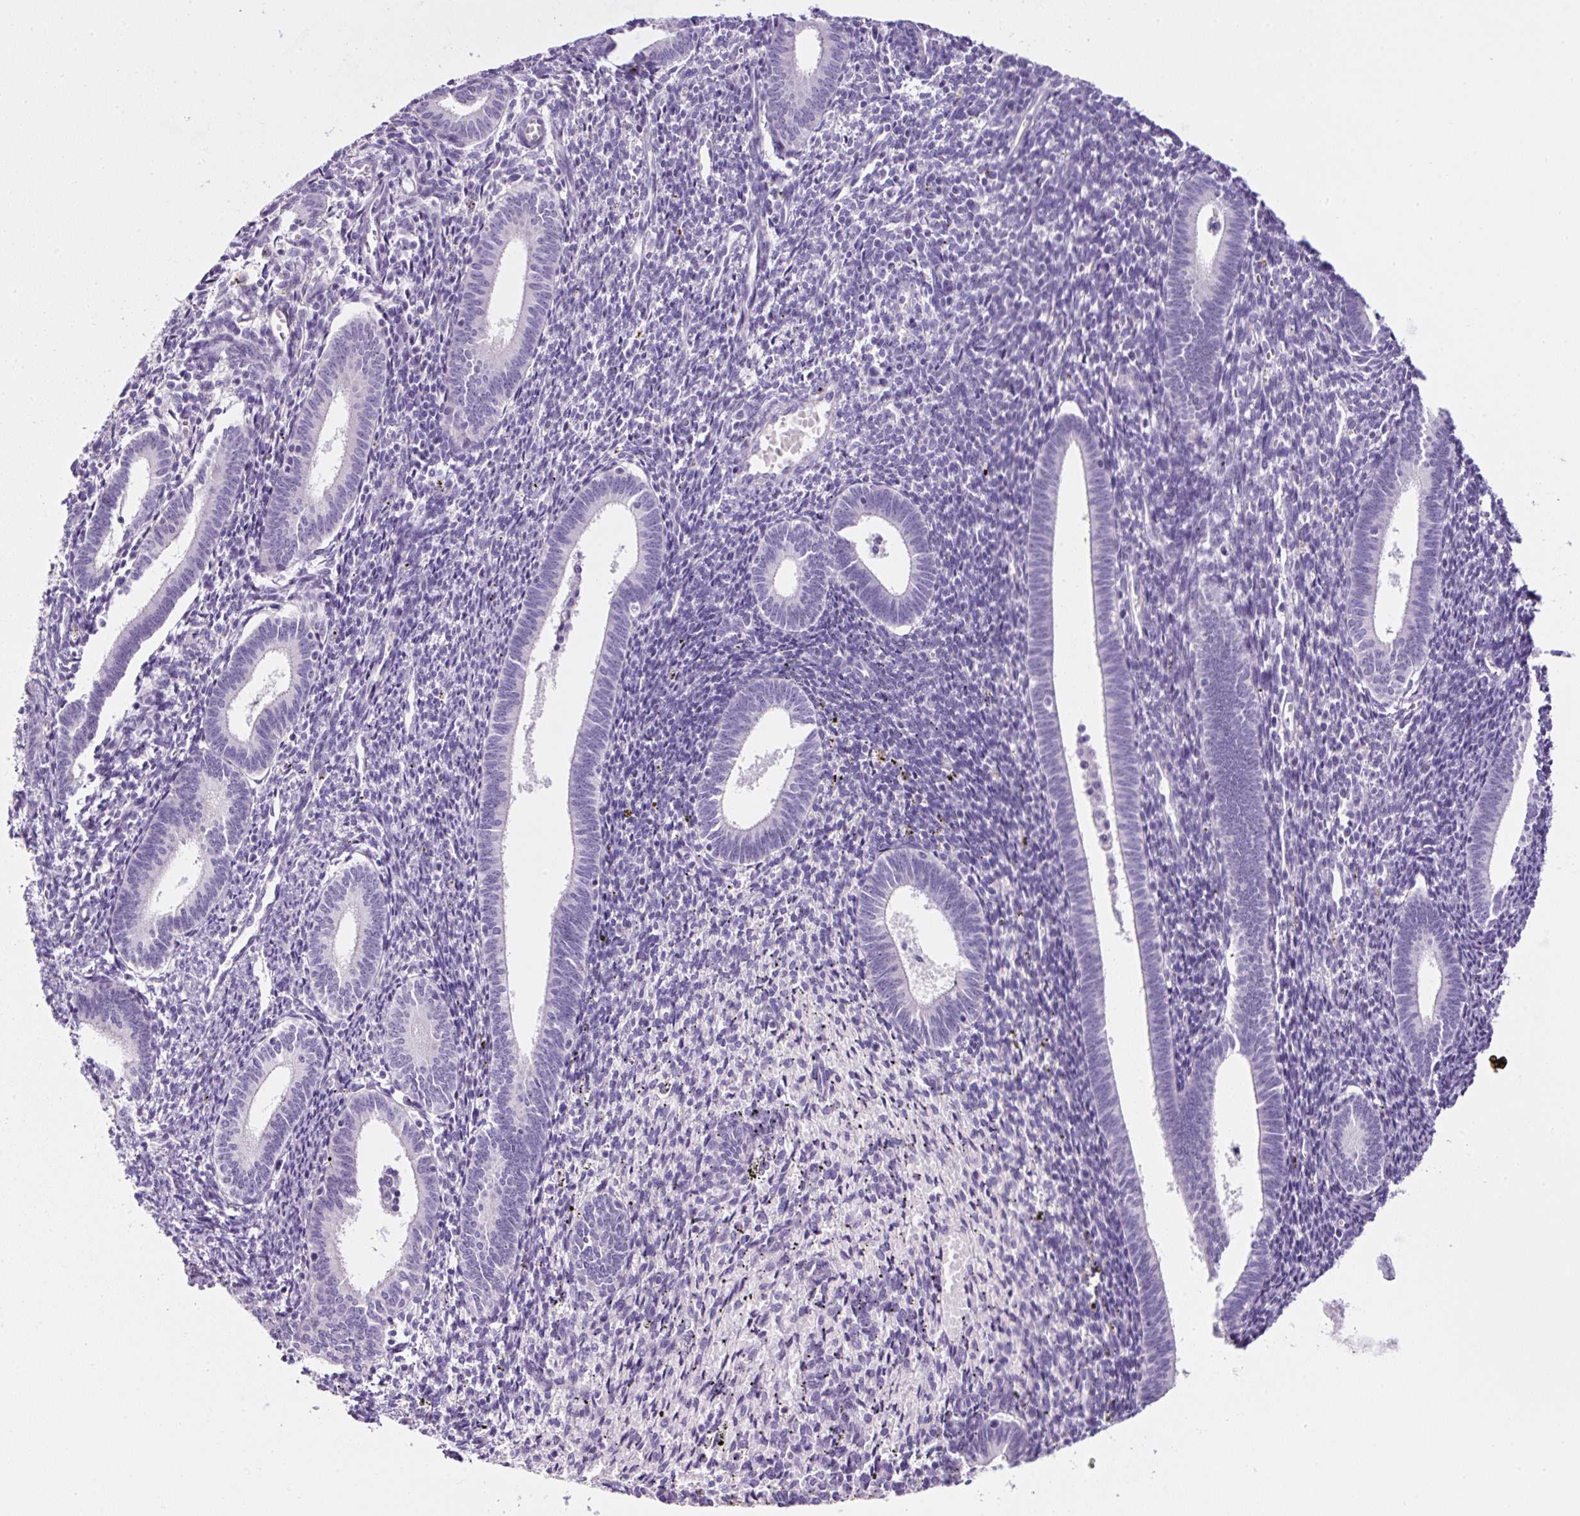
{"staining": {"intensity": "negative", "quantity": "none", "location": "none"}, "tissue": "endometrium", "cell_type": "Cells in endometrial stroma", "image_type": "normal", "snomed": [{"axis": "morphology", "description": "Normal tissue, NOS"}, {"axis": "topography", "description": "Endometrium"}], "caption": "Benign endometrium was stained to show a protein in brown. There is no significant expression in cells in endometrial stroma.", "gene": "OR14A2", "patient": {"sex": "female", "age": 41}}